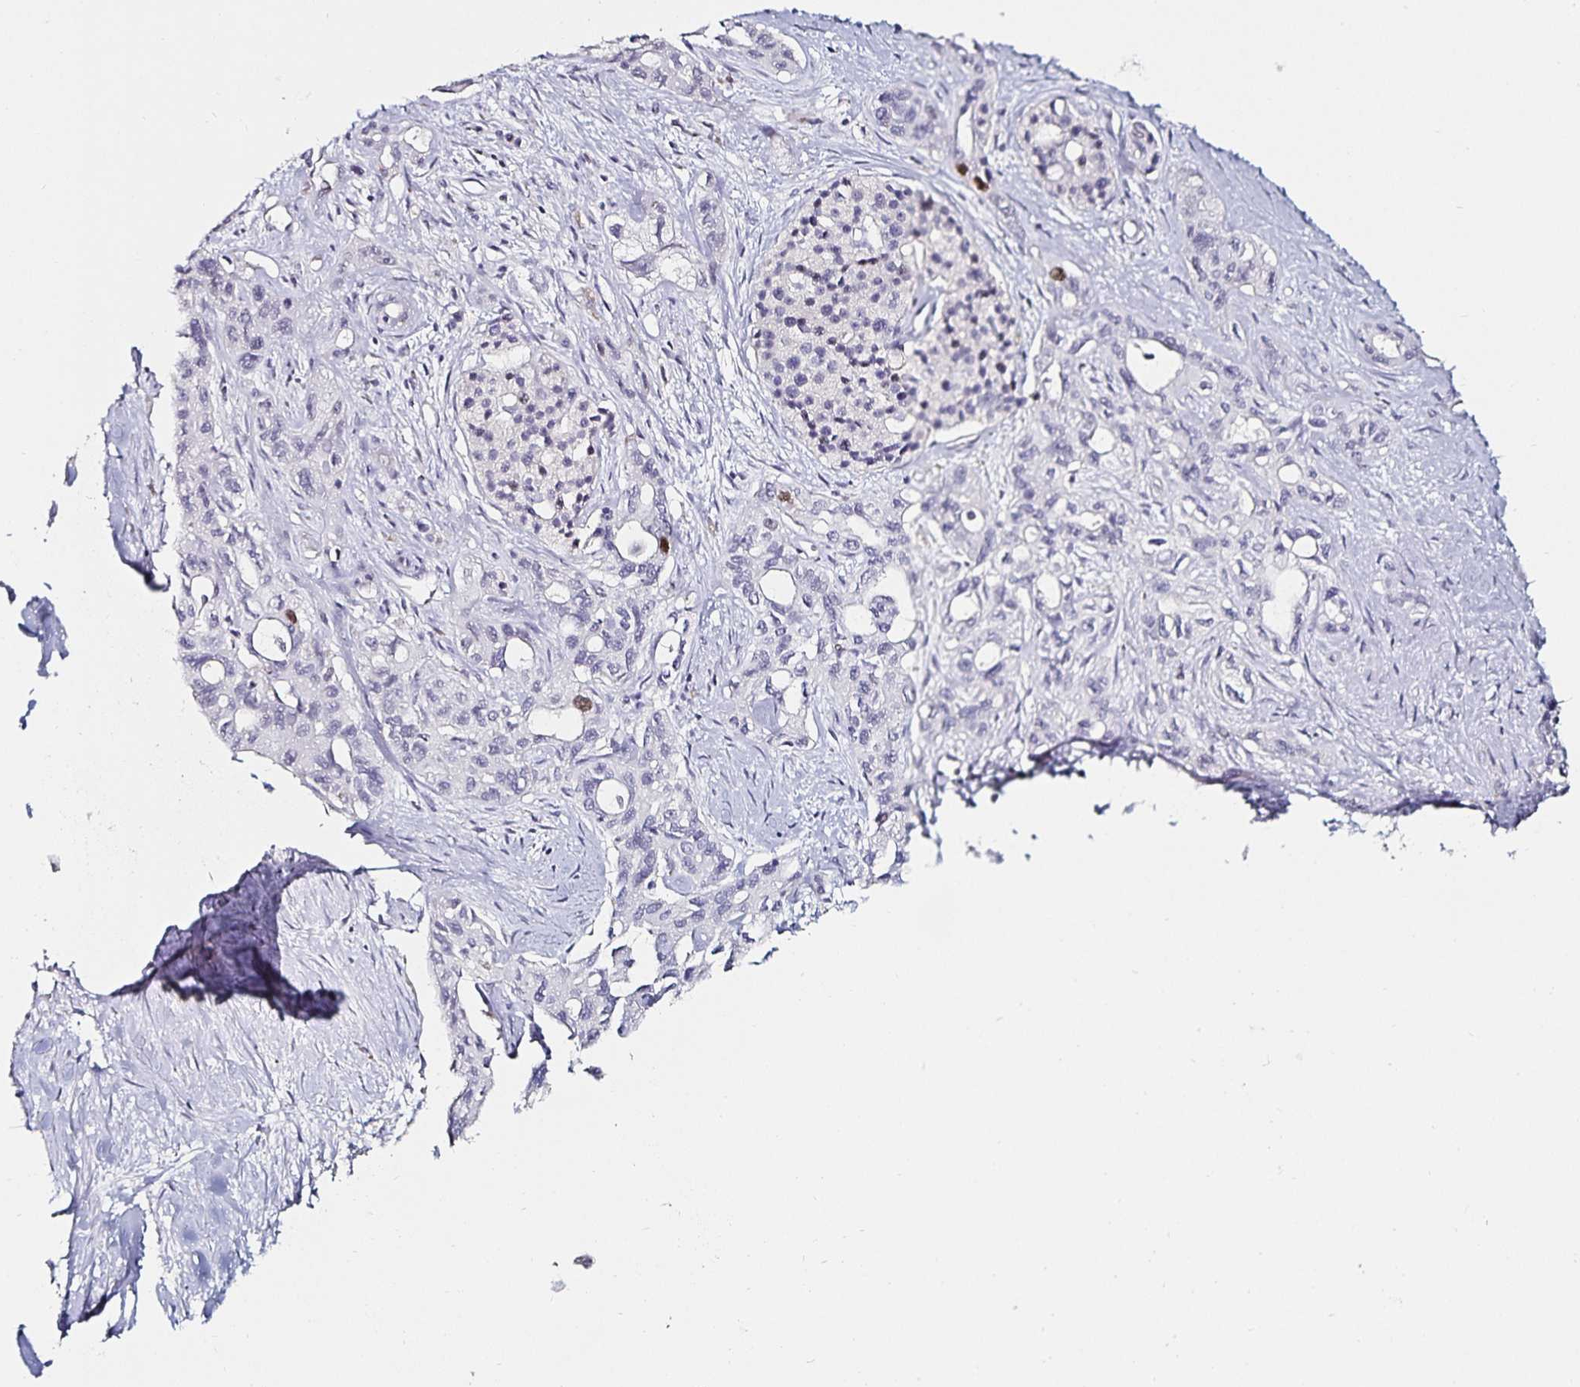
{"staining": {"intensity": "negative", "quantity": "none", "location": "none"}, "tissue": "pancreatic cancer", "cell_type": "Tumor cells", "image_type": "cancer", "snomed": [{"axis": "morphology", "description": "Adenocarcinoma, NOS"}, {"axis": "topography", "description": "Pancreas"}], "caption": "Immunohistochemical staining of pancreatic cancer demonstrates no significant expression in tumor cells. Nuclei are stained in blue.", "gene": "ANLN", "patient": {"sex": "female", "age": 50}}